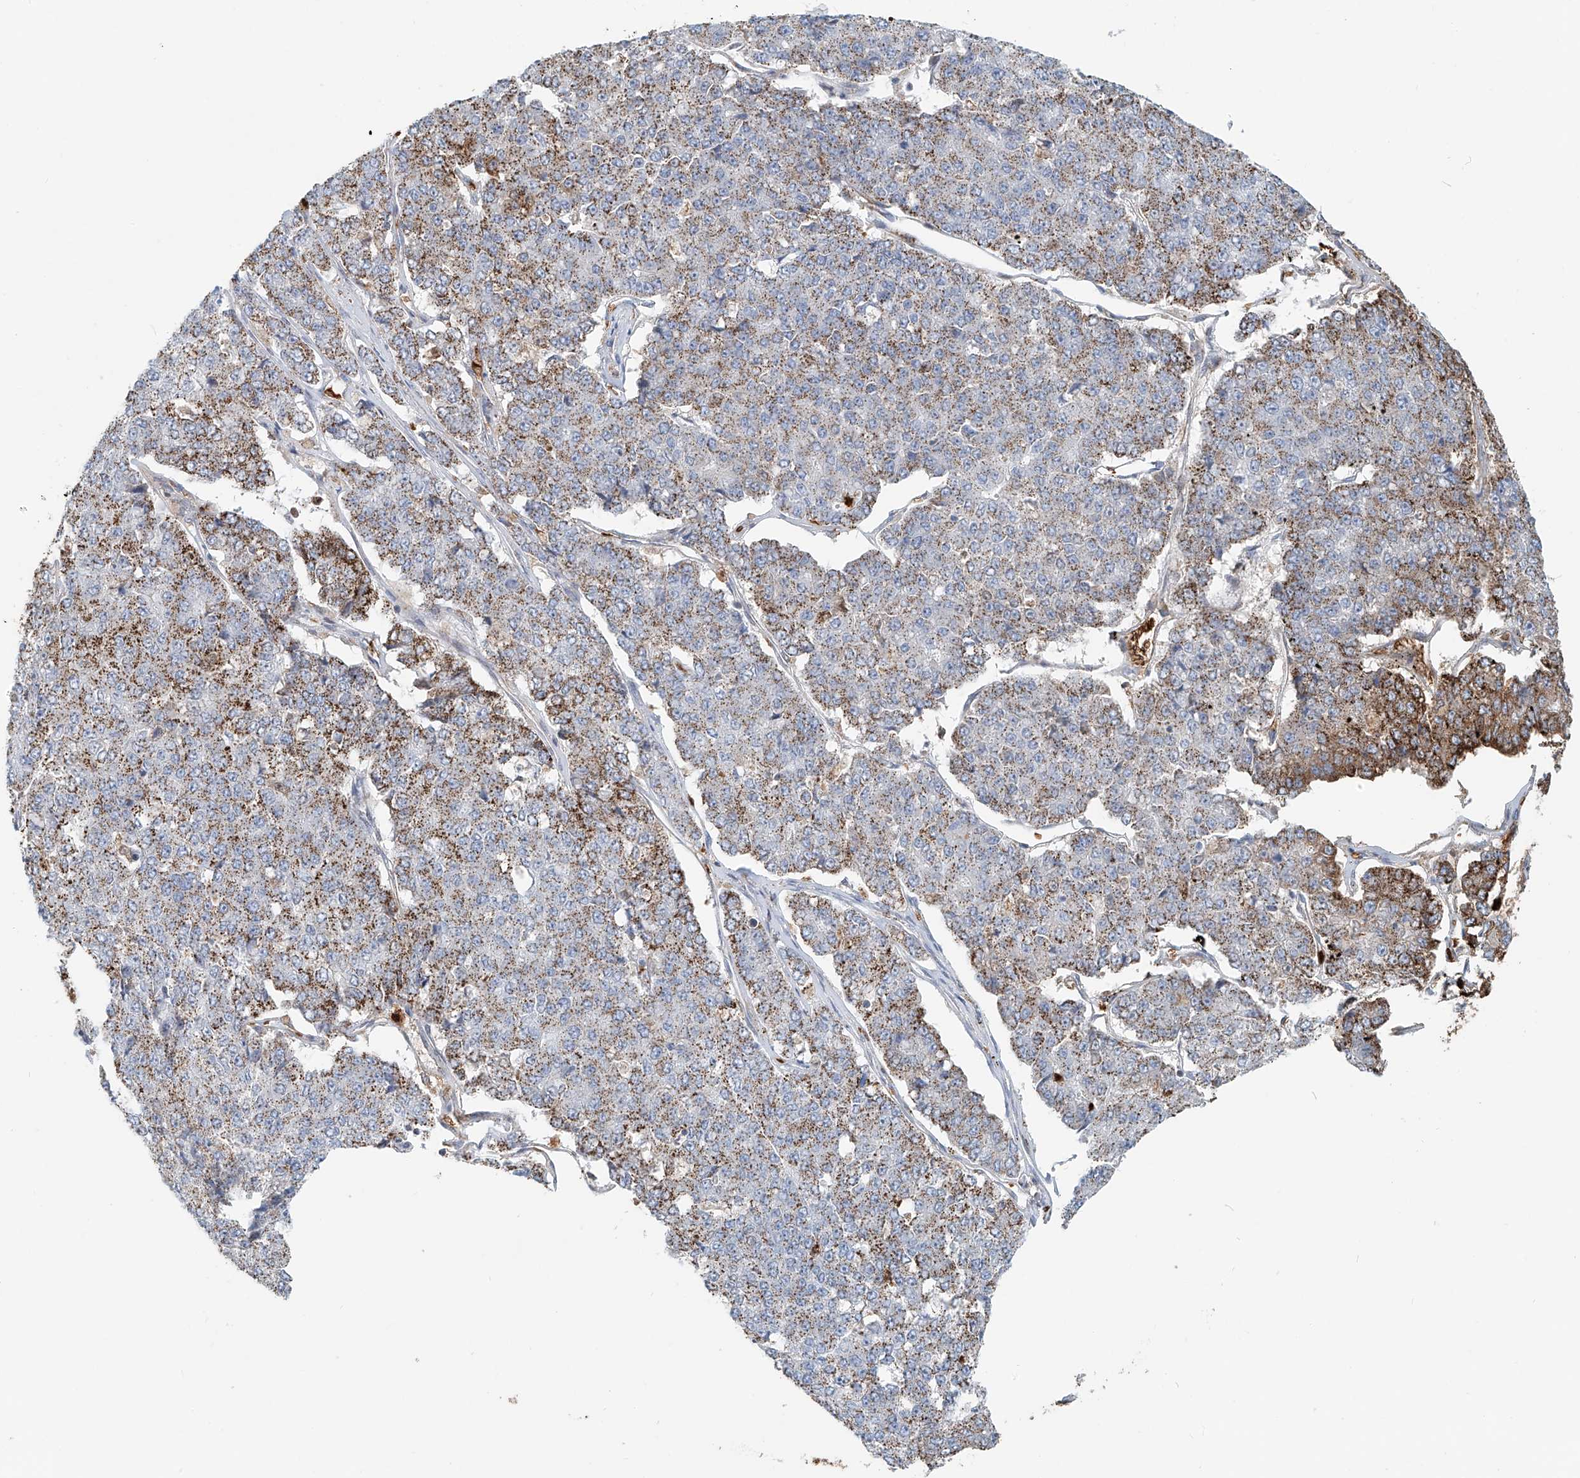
{"staining": {"intensity": "strong", "quantity": "25%-75%", "location": "cytoplasmic/membranous"}, "tissue": "pancreatic cancer", "cell_type": "Tumor cells", "image_type": "cancer", "snomed": [{"axis": "morphology", "description": "Adenocarcinoma, NOS"}, {"axis": "topography", "description": "Pancreas"}], "caption": "Protein expression analysis of human adenocarcinoma (pancreatic) reveals strong cytoplasmic/membranous staining in about 25%-75% of tumor cells. Using DAB (3,3'-diaminobenzidine) (brown) and hematoxylin (blue) stains, captured at high magnification using brightfield microscopy.", "gene": "PTPRA", "patient": {"sex": "male", "age": 50}}